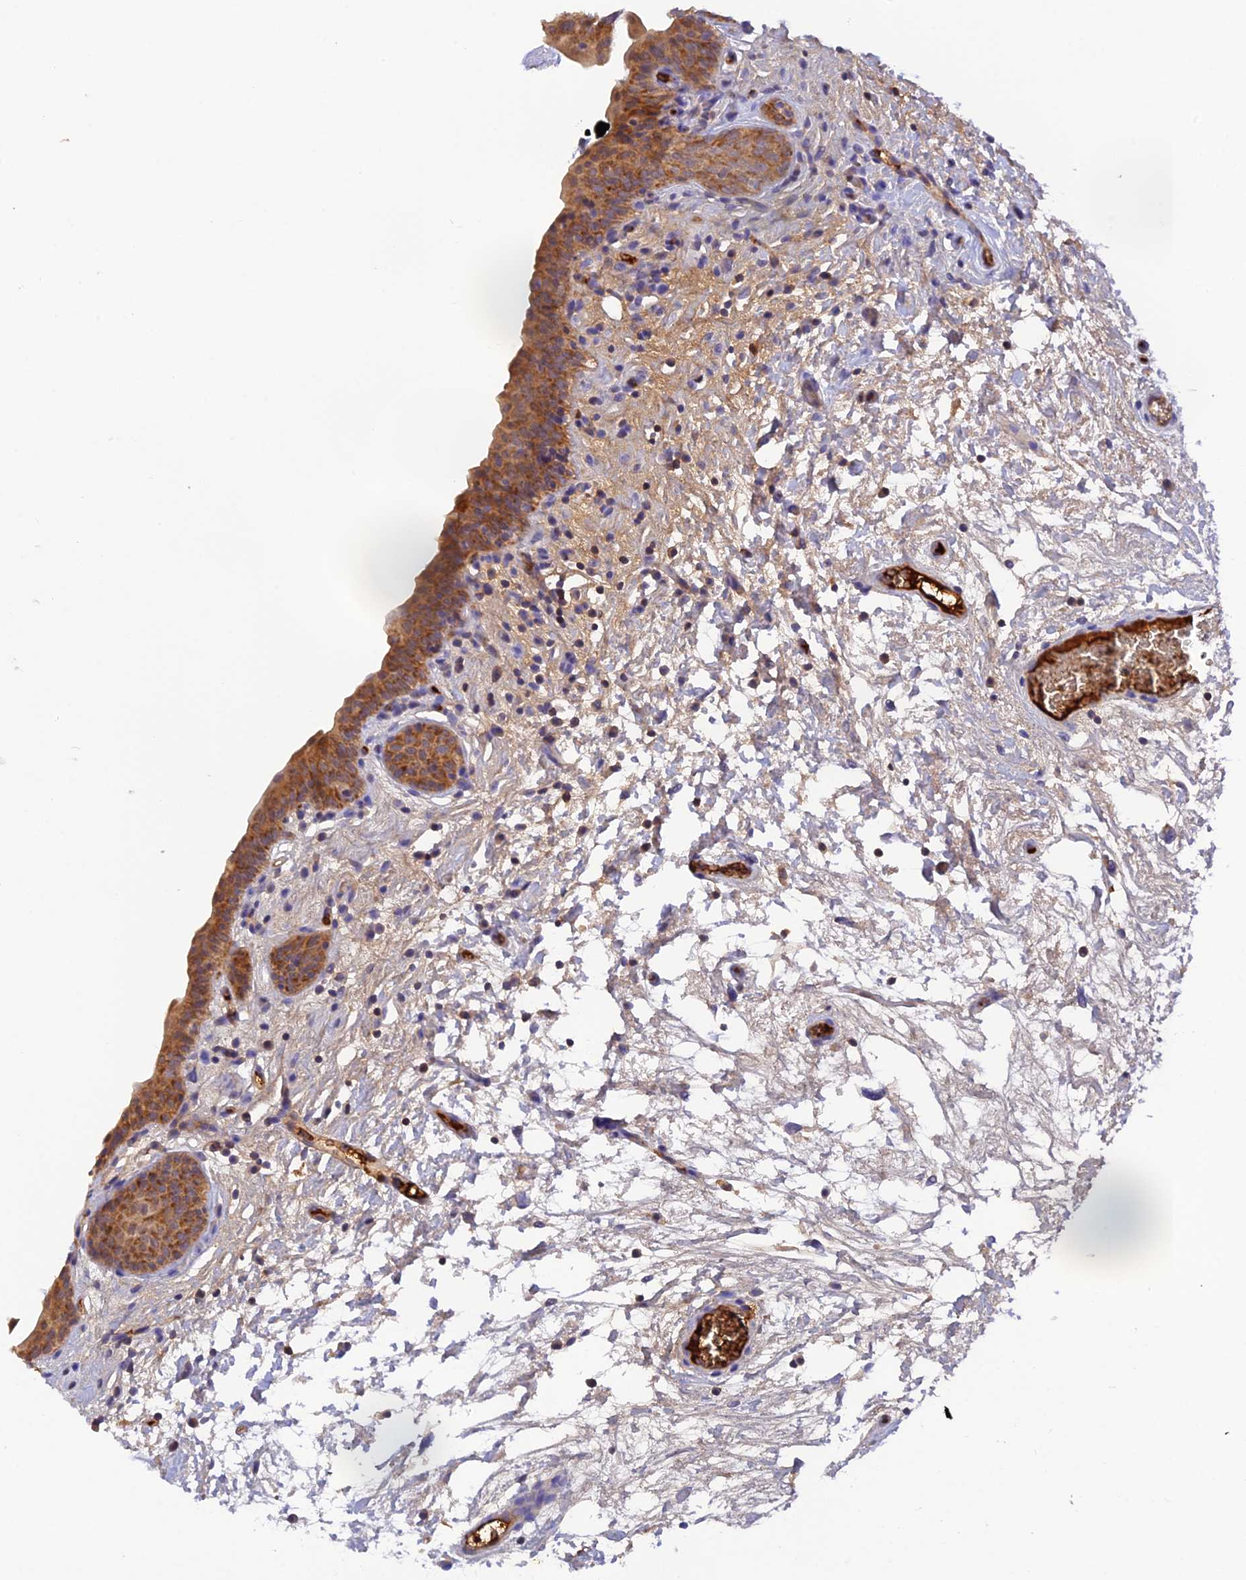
{"staining": {"intensity": "moderate", "quantity": ">75%", "location": "cytoplasmic/membranous"}, "tissue": "urinary bladder", "cell_type": "Urothelial cells", "image_type": "normal", "snomed": [{"axis": "morphology", "description": "Normal tissue, NOS"}, {"axis": "topography", "description": "Urinary bladder"}], "caption": "Normal urinary bladder reveals moderate cytoplasmic/membranous expression in approximately >75% of urothelial cells (DAB = brown stain, brightfield microscopy at high magnification)..", "gene": "HDHD2", "patient": {"sex": "male", "age": 83}}